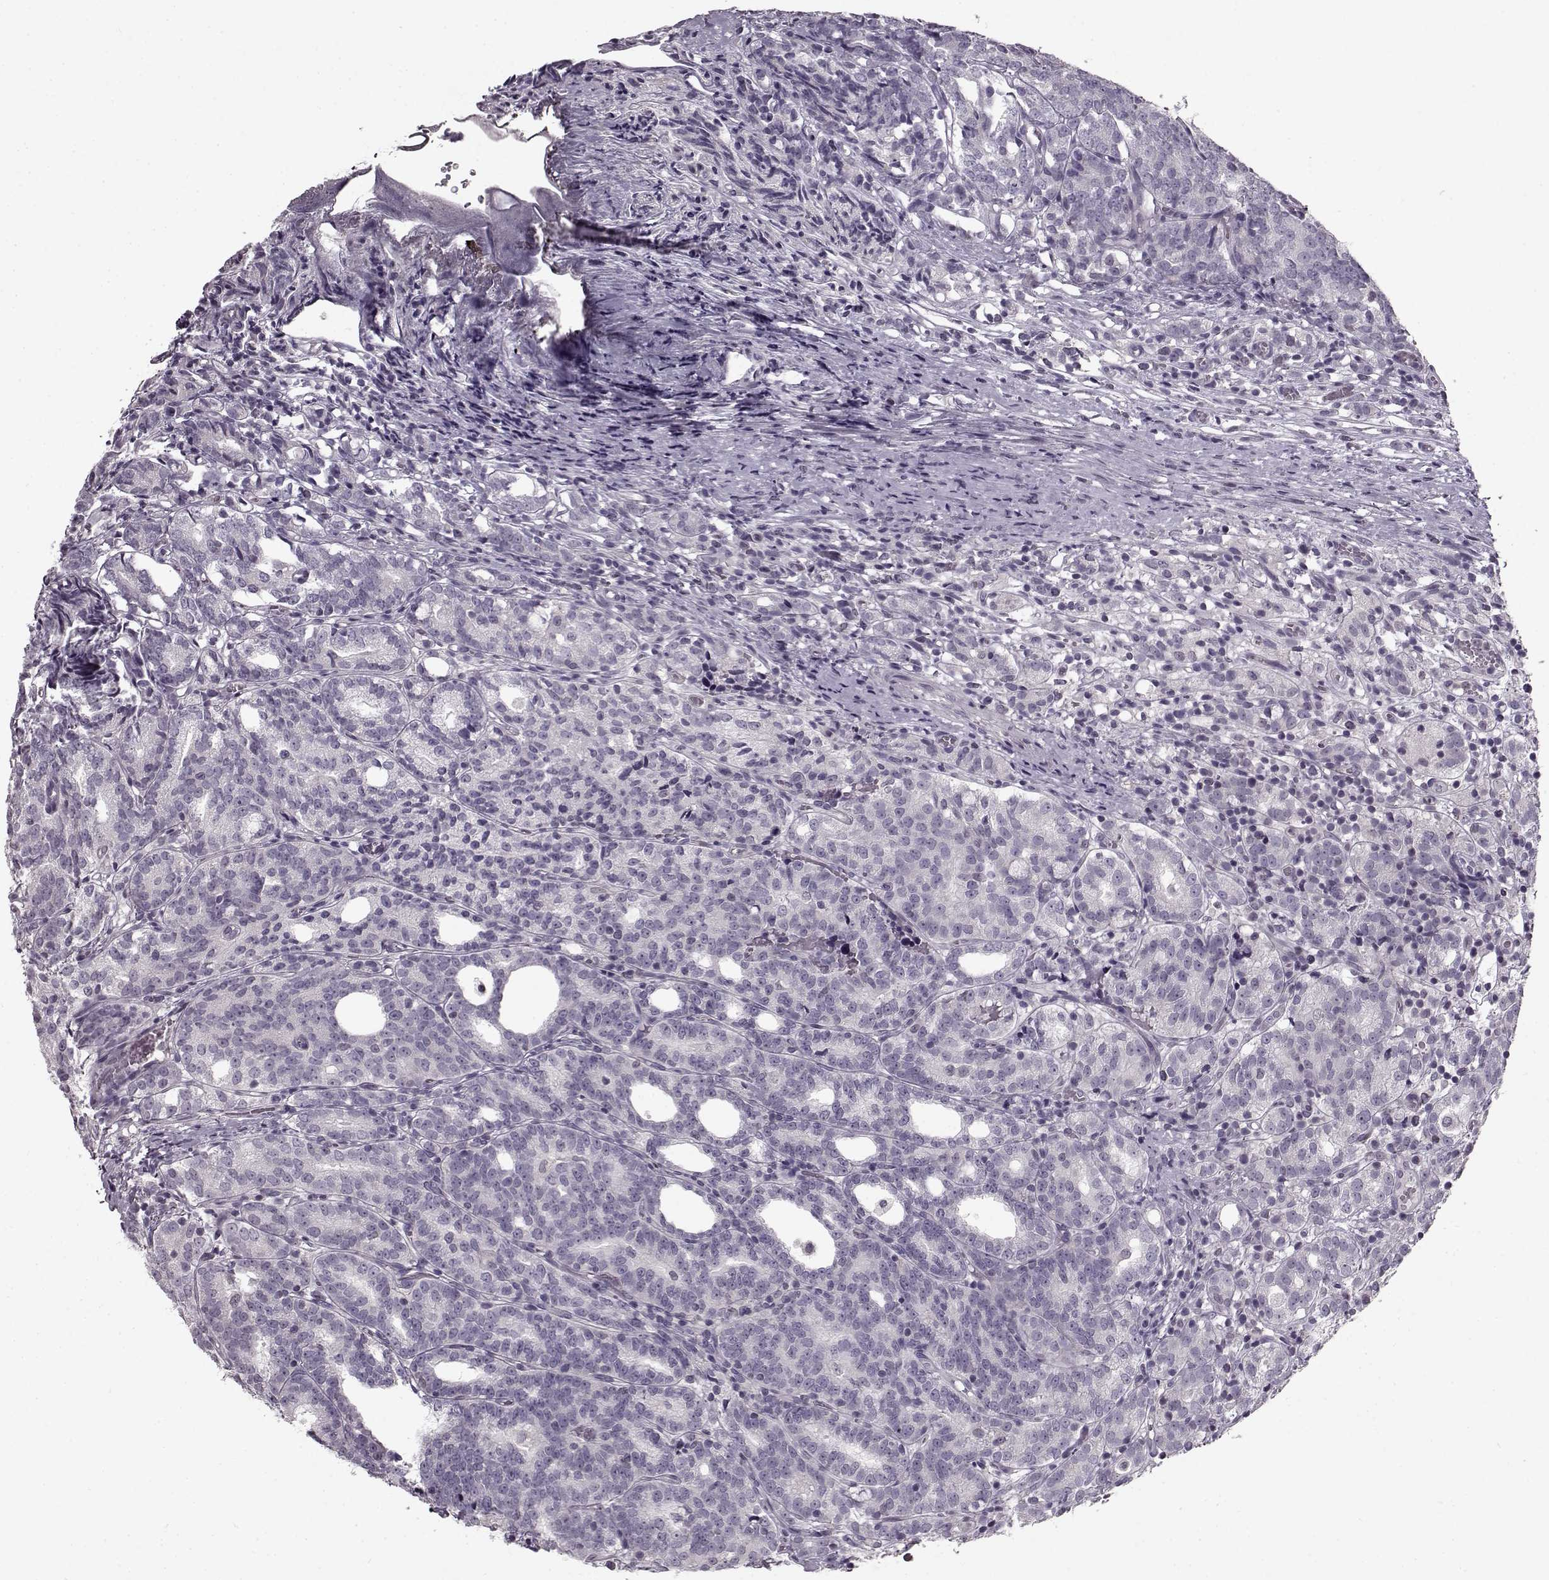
{"staining": {"intensity": "negative", "quantity": "none", "location": "none"}, "tissue": "prostate cancer", "cell_type": "Tumor cells", "image_type": "cancer", "snomed": [{"axis": "morphology", "description": "Adenocarcinoma, High grade"}, {"axis": "topography", "description": "Prostate"}], "caption": "An IHC image of prostate cancer is shown. There is no staining in tumor cells of prostate cancer.", "gene": "RP1L1", "patient": {"sex": "male", "age": 53}}